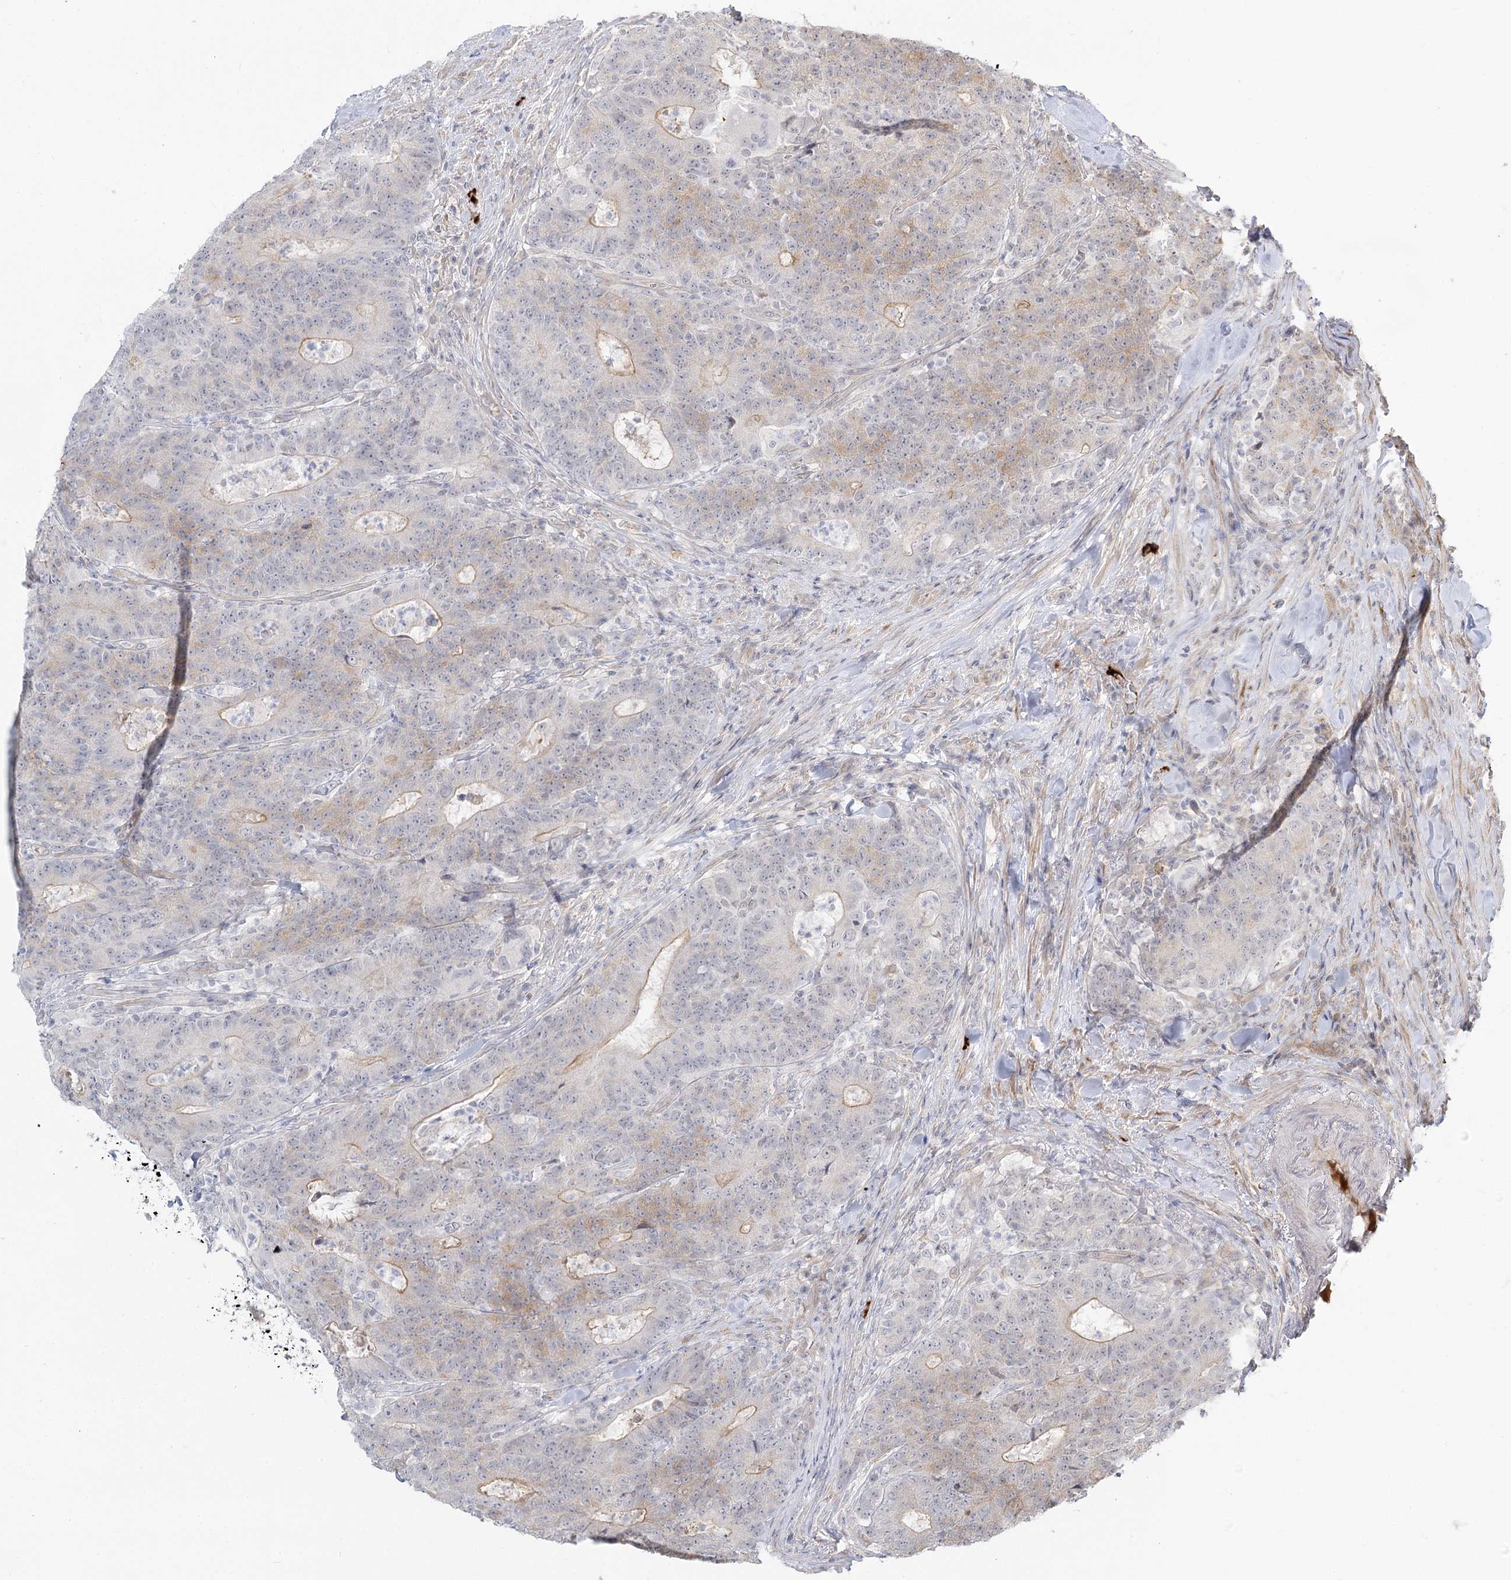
{"staining": {"intensity": "weak", "quantity": "<25%", "location": "cytoplasmic/membranous"}, "tissue": "colorectal cancer", "cell_type": "Tumor cells", "image_type": "cancer", "snomed": [{"axis": "morphology", "description": "Normal tissue, NOS"}, {"axis": "morphology", "description": "Adenocarcinoma, NOS"}, {"axis": "topography", "description": "Colon"}], "caption": "The IHC image has no significant expression in tumor cells of colorectal cancer tissue. (DAB immunohistochemistry (IHC), high magnification).", "gene": "GUCY2C", "patient": {"sex": "female", "age": 75}}